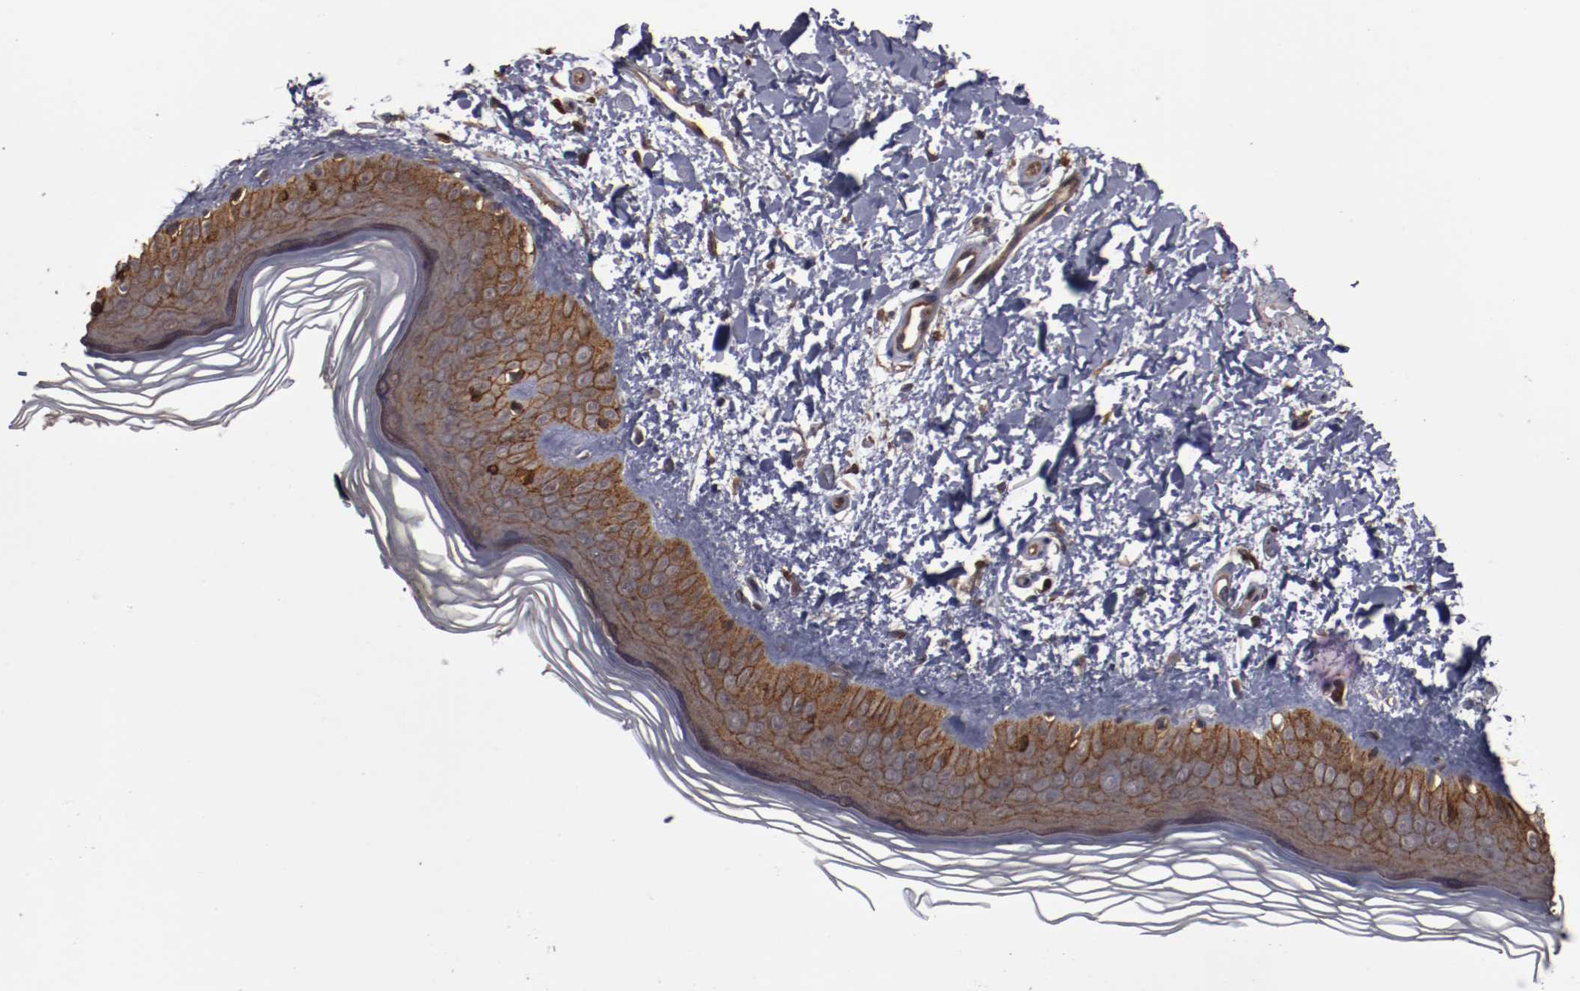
{"staining": {"intensity": "moderate", "quantity": ">75%", "location": "cytoplasmic/membranous"}, "tissue": "skin", "cell_type": "Fibroblasts", "image_type": "normal", "snomed": [{"axis": "morphology", "description": "Normal tissue, NOS"}, {"axis": "topography", "description": "Skin"}], "caption": "A brown stain shows moderate cytoplasmic/membranous expression of a protein in fibroblasts of unremarkable human skin.", "gene": "RPS6KA6", "patient": {"sex": "female", "age": 19}}